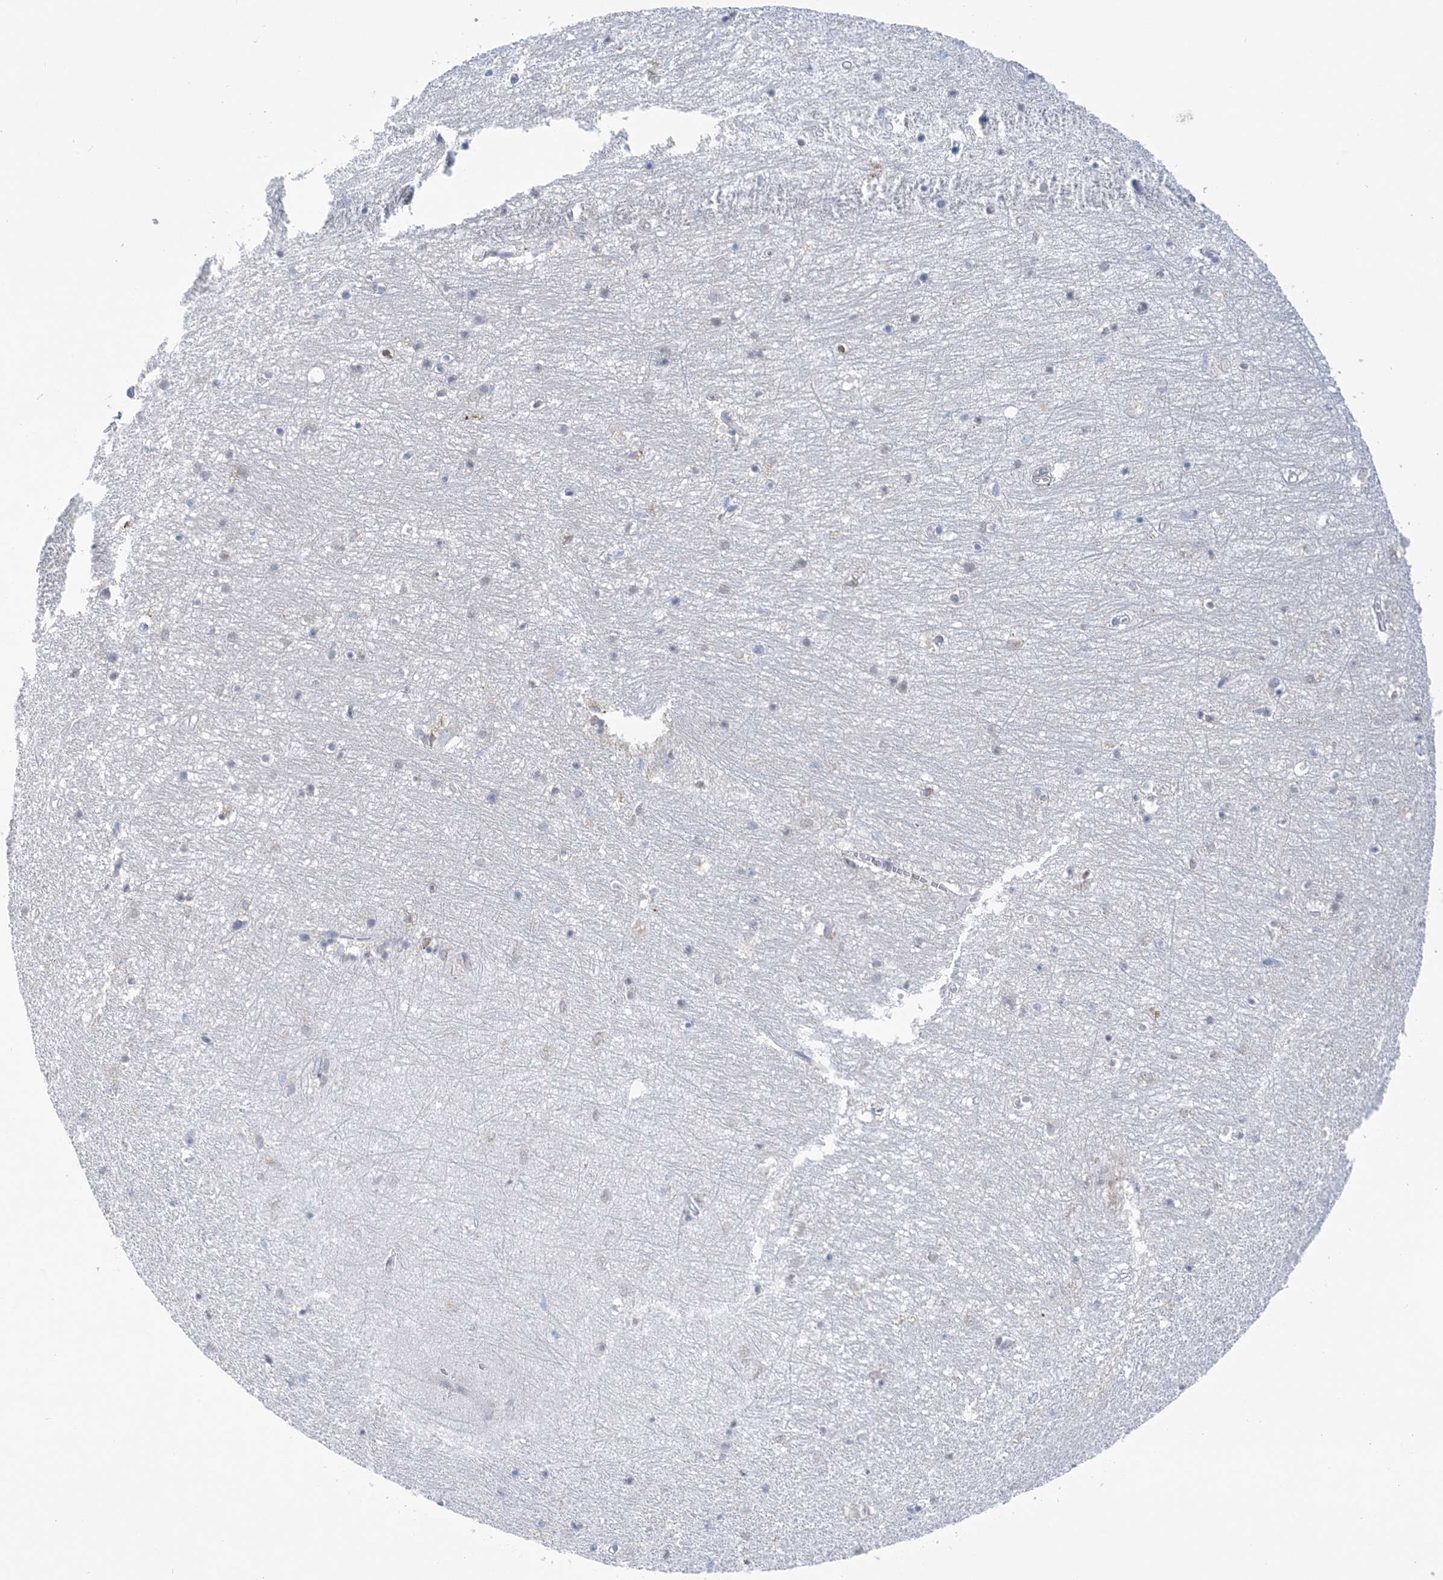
{"staining": {"intensity": "negative", "quantity": "none", "location": "none"}, "tissue": "hippocampus", "cell_type": "Glial cells", "image_type": "normal", "snomed": [{"axis": "morphology", "description": "Normal tissue, NOS"}, {"axis": "topography", "description": "Hippocampus"}], "caption": "DAB immunohistochemical staining of unremarkable human hippocampus displays no significant positivity in glial cells. (DAB immunohistochemistry visualized using brightfield microscopy, high magnification).", "gene": "PLEKHG4B", "patient": {"sex": "female", "age": 64}}